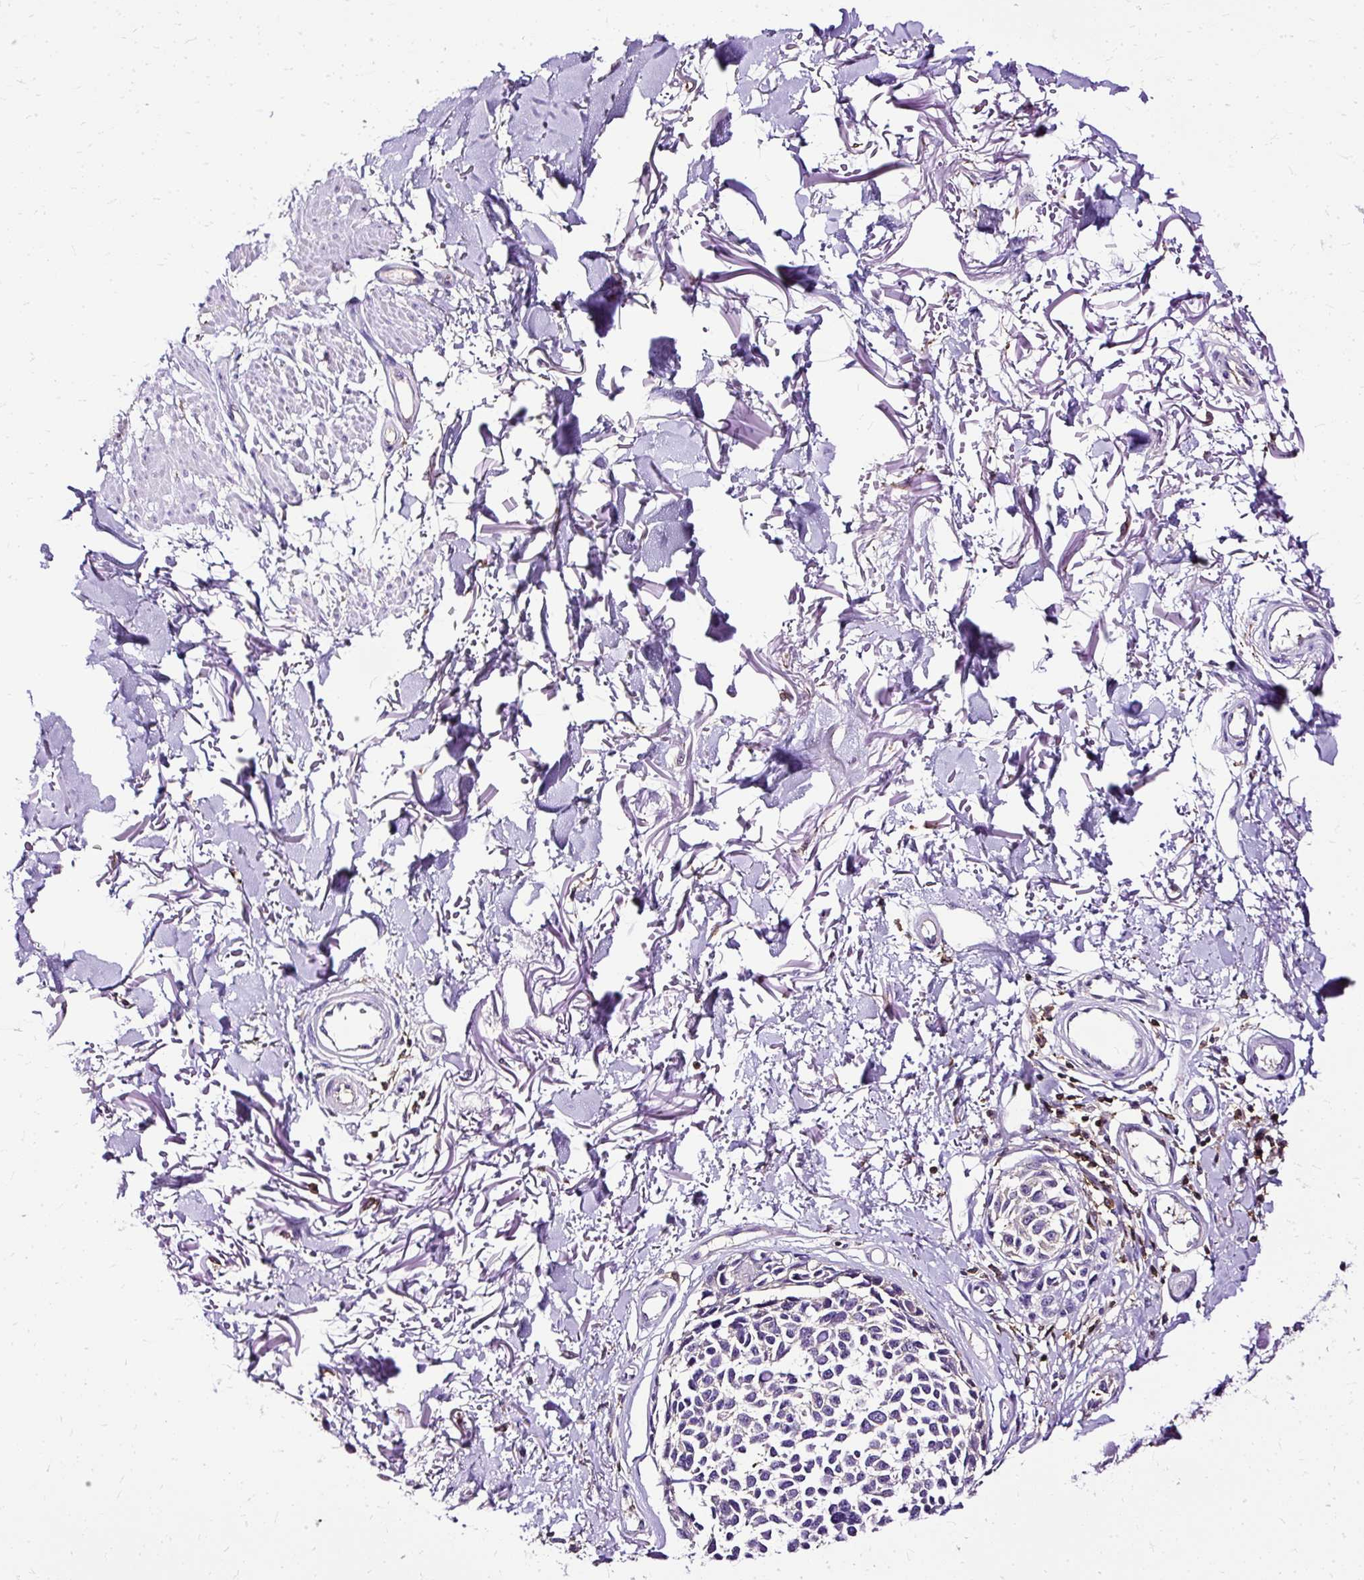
{"staining": {"intensity": "negative", "quantity": "none", "location": "none"}, "tissue": "melanoma", "cell_type": "Tumor cells", "image_type": "cancer", "snomed": [{"axis": "morphology", "description": "Malignant melanoma, NOS"}, {"axis": "topography", "description": "Skin"}], "caption": "Immunohistochemistry (IHC) of human melanoma reveals no staining in tumor cells. The staining was performed using DAB (3,3'-diaminobenzidine) to visualize the protein expression in brown, while the nuclei were stained in blue with hematoxylin (Magnification: 20x).", "gene": "TWF2", "patient": {"sex": "male", "age": 73}}